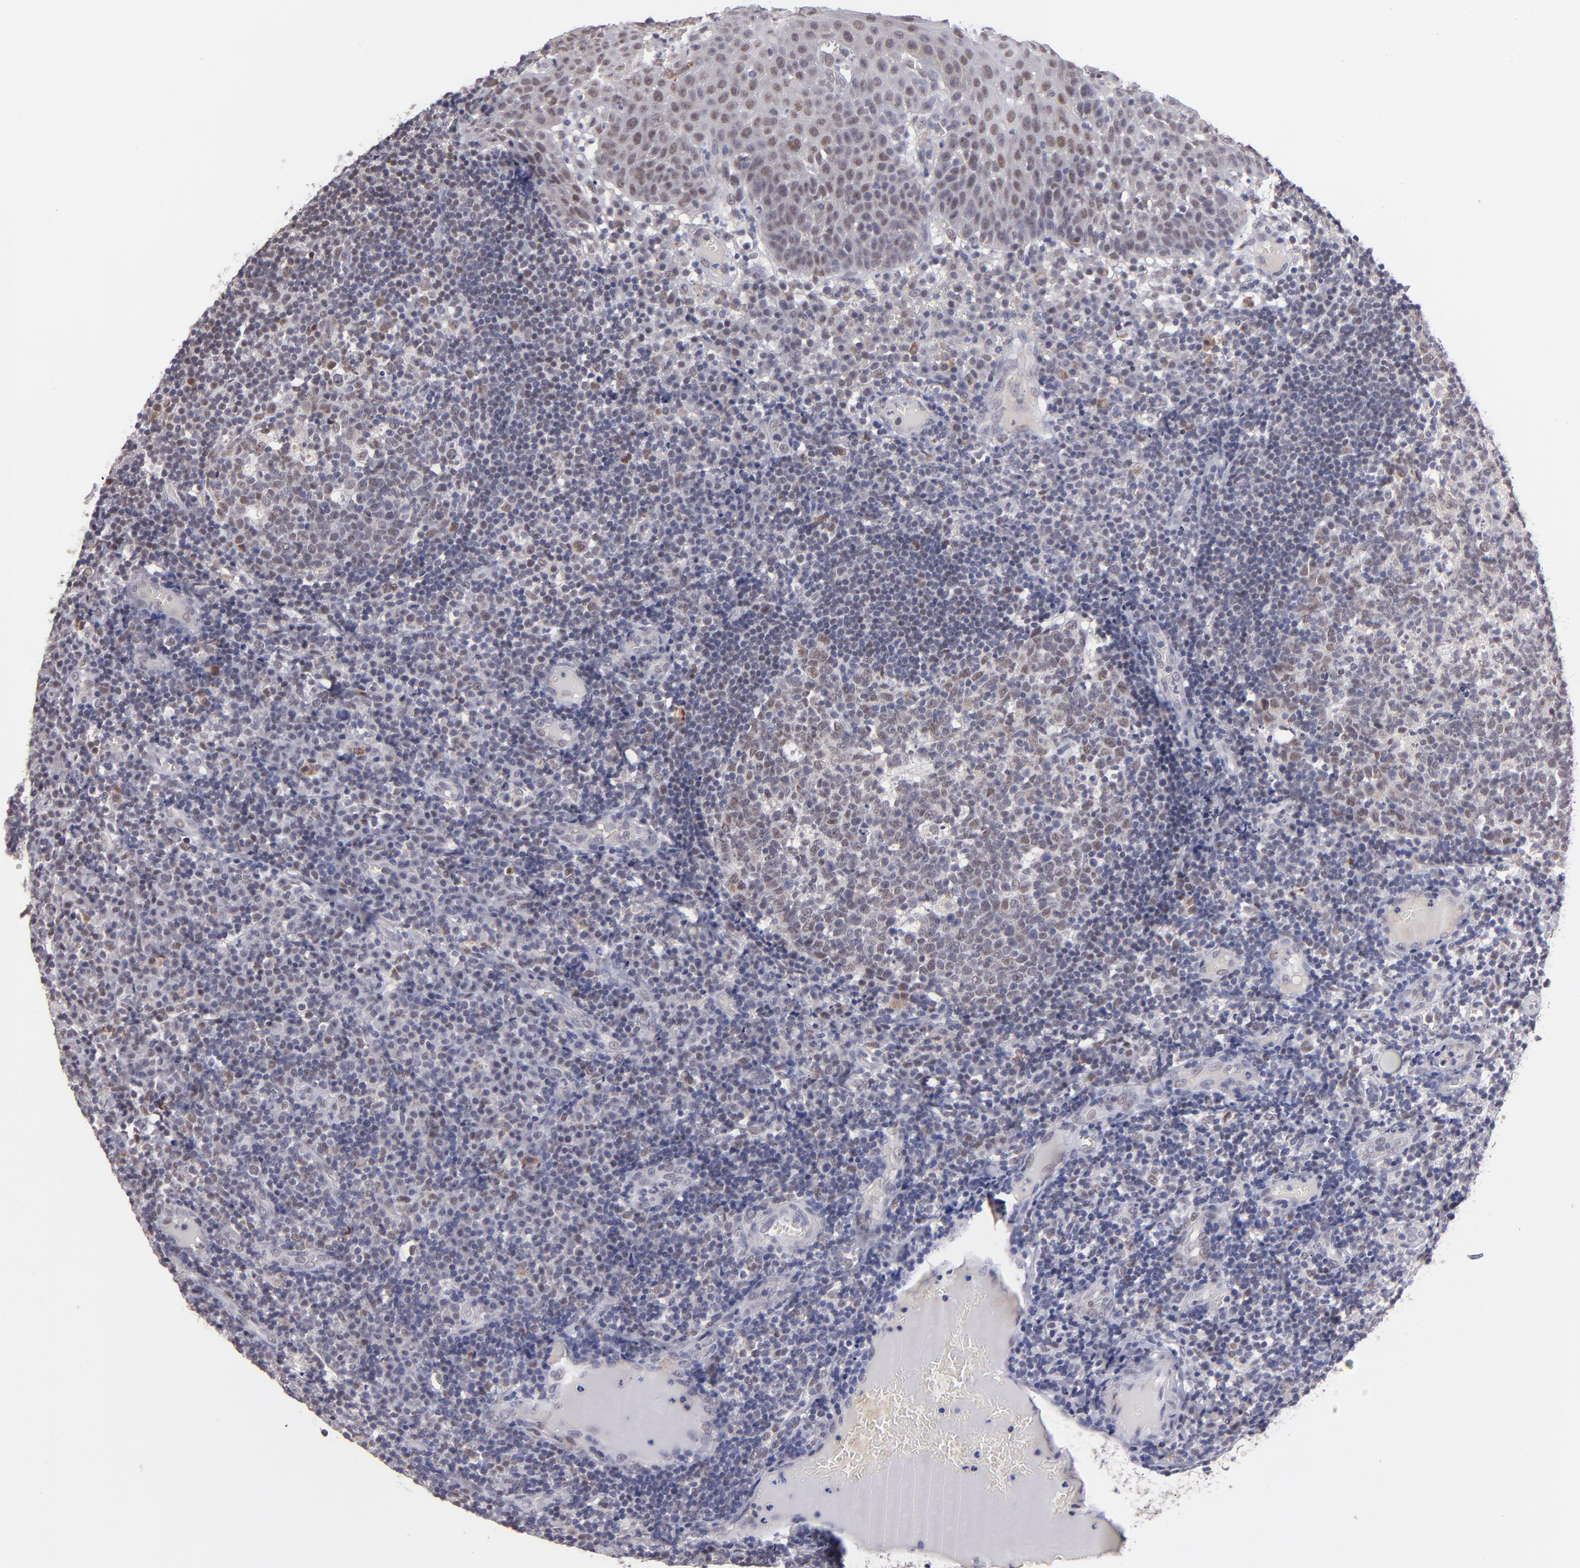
{"staining": {"intensity": "negative", "quantity": "none", "location": "none"}, "tissue": "tonsil", "cell_type": "Germinal center cells", "image_type": "normal", "snomed": [{"axis": "morphology", "description": "Normal tissue, NOS"}, {"axis": "topography", "description": "Tonsil"}], "caption": "Immunohistochemistry image of unremarkable tonsil stained for a protein (brown), which demonstrates no positivity in germinal center cells.", "gene": "OTUB2", "patient": {"sex": "female", "age": 40}}